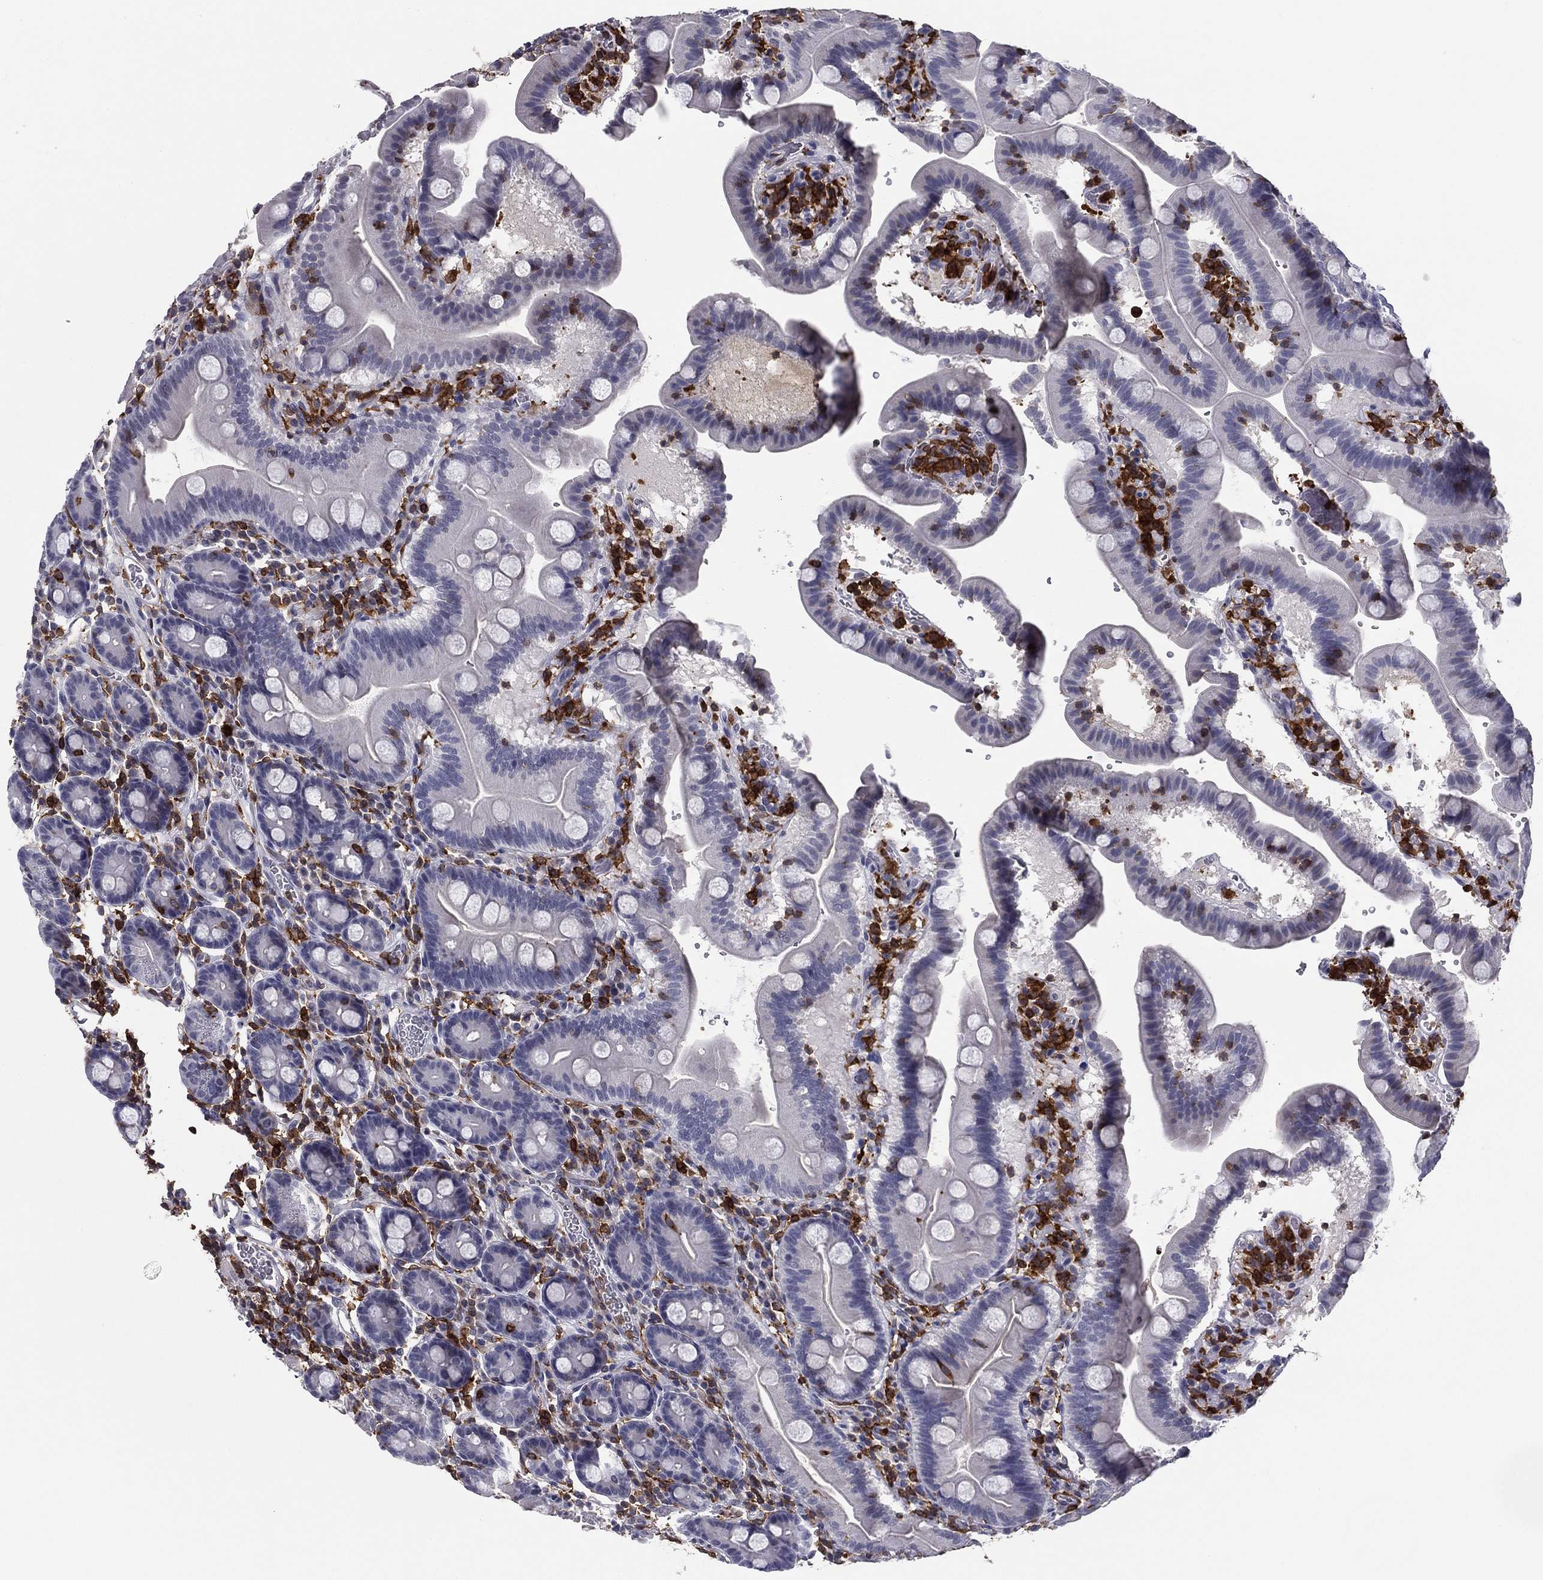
{"staining": {"intensity": "negative", "quantity": "none", "location": "none"}, "tissue": "duodenum", "cell_type": "Glandular cells", "image_type": "normal", "snomed": [{"axis": "morphology", "description": "Normal tissue, NOS"}, {"axis": "topography", "description": "Duodenum"}], "caption": "This is a image of immunohistochemistry staining of benign duodenum, which shows no positivity in glandular cells.", "gene": "PLCB2", "patient": {"sex": "male", "age": 59}}